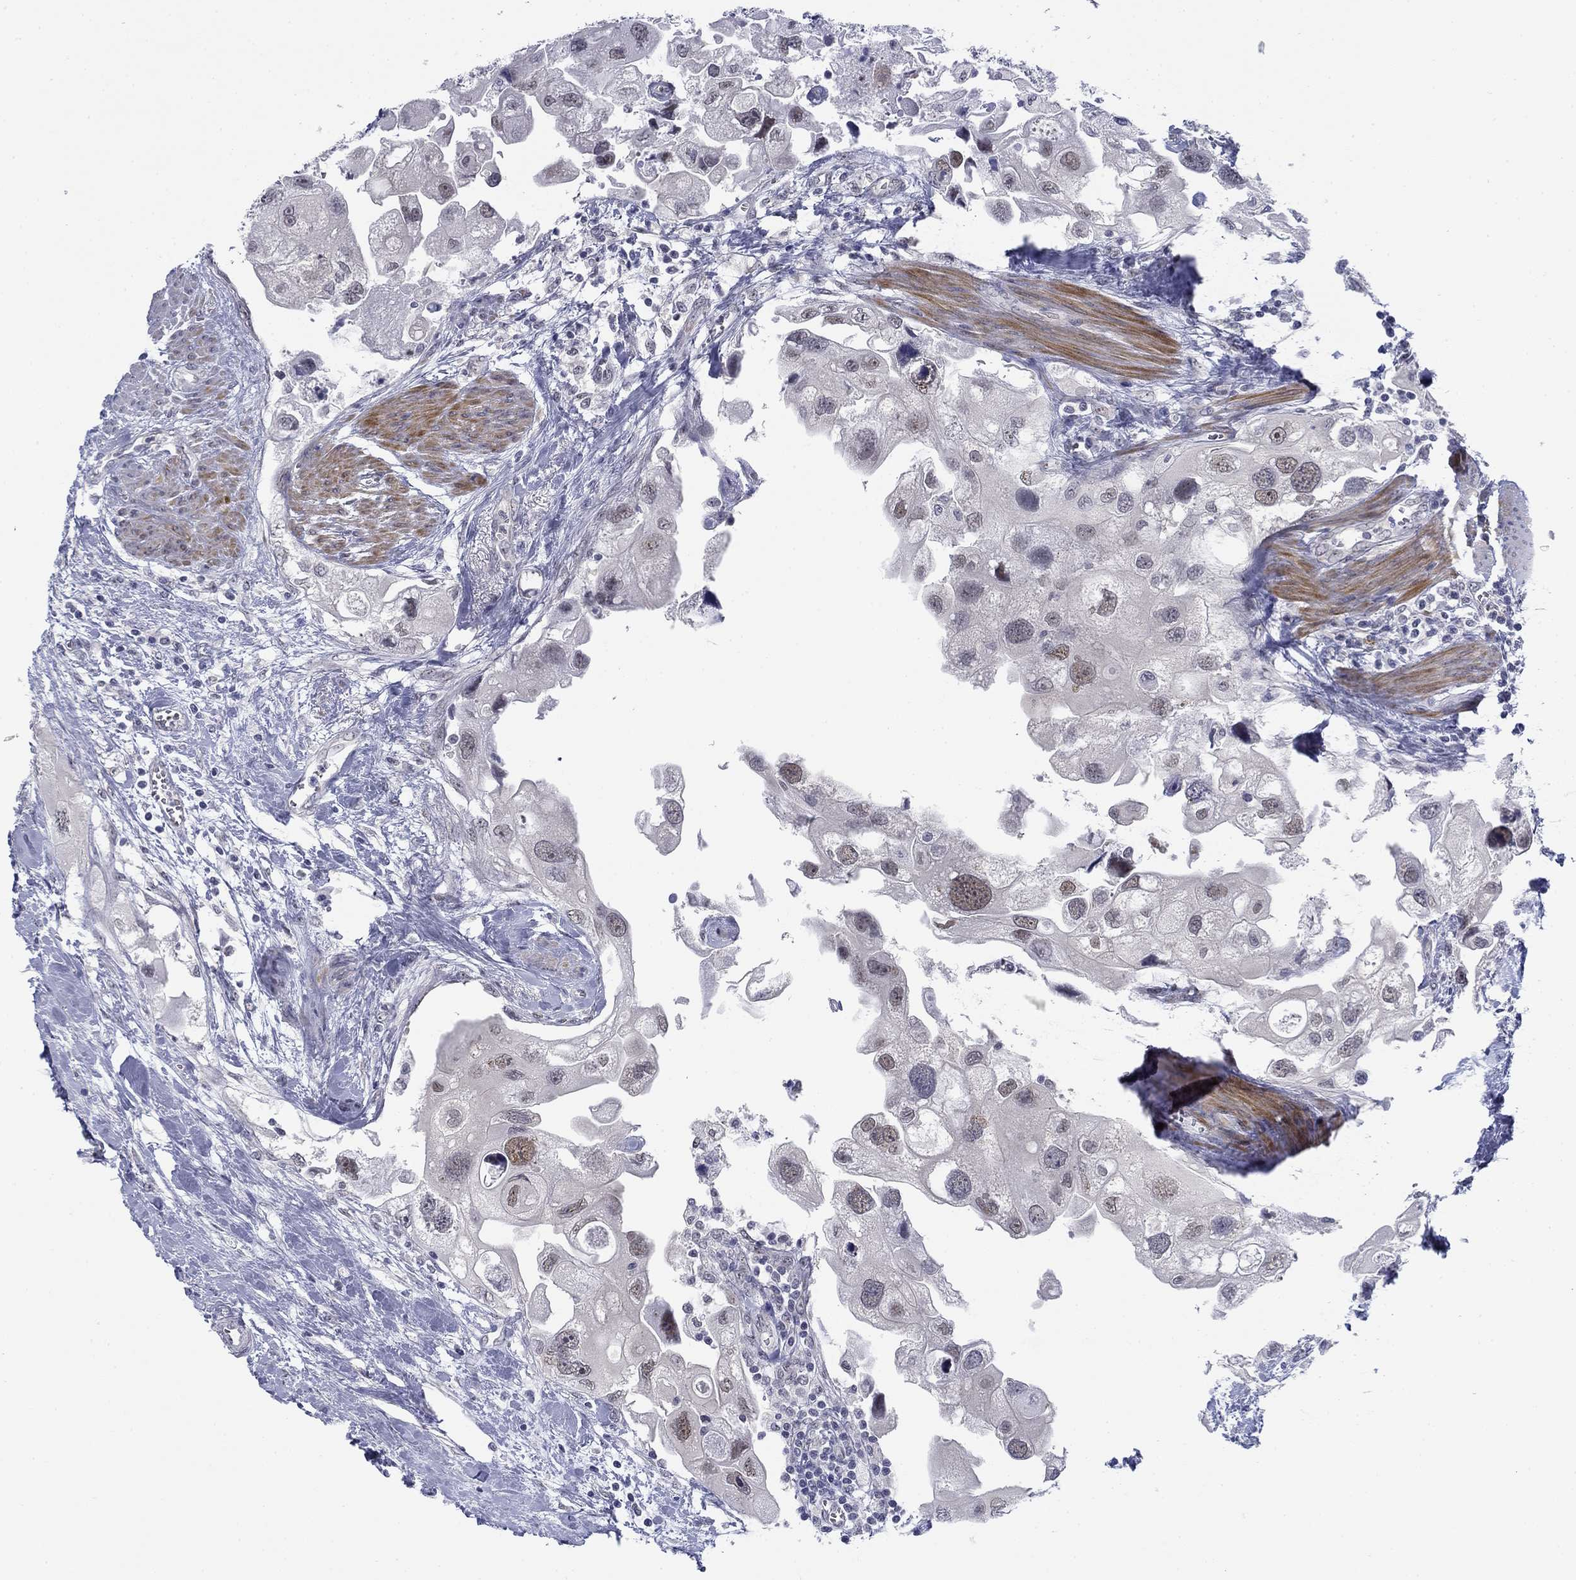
{"staining": {"intensity": "weak", "quantity": "25%-75%", "location": "nuclear"}, "tissue": "urothelial cancer", "cell_type": "Tumor cells", "image_type": "cancer", "snomed": [{"axis": "morphology", "description": "Urothelial carcinoma, High grade"}, {"axis": "topography", "description": "Urinary bladder"}], "caption": "High-grade urothelial carcinoma stained for a protein exhibits weak nuclear positivity in tumor cells. (Stains: DAB in brown, nuclei in blue, Microscopy: brightfield microscopy at high magnification).", "gene": "TIGD4", "patient": {"sex": "male", "age": 59}}